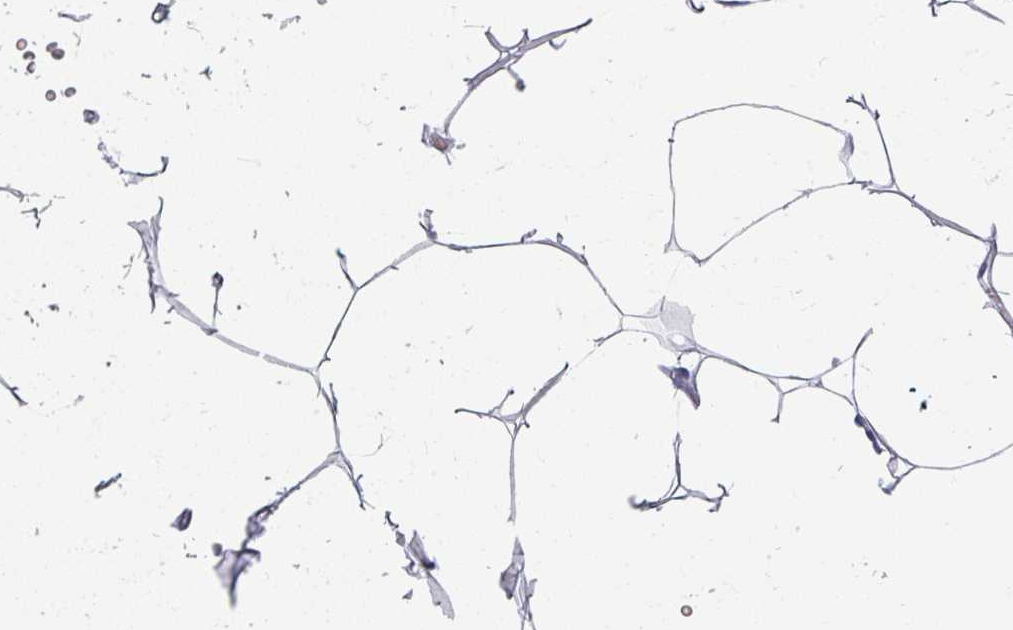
{"staining": {"intensity": "negative", "quantity": "none", "location": "none"}, "tissue": "breast", "cell_type": "Adipocytes", "image_type": "normal", "snomed": [{"axis": "morphology", "description": "Normal tissue, NOS"}, {"axis": "topography", "description": "Breast"}], "caption": "Protein analysis of normal breast reveals no significant positivity in adipocytes.", "gene": "SFTPA1", "patient": {"sex": "female", "age": 27}}